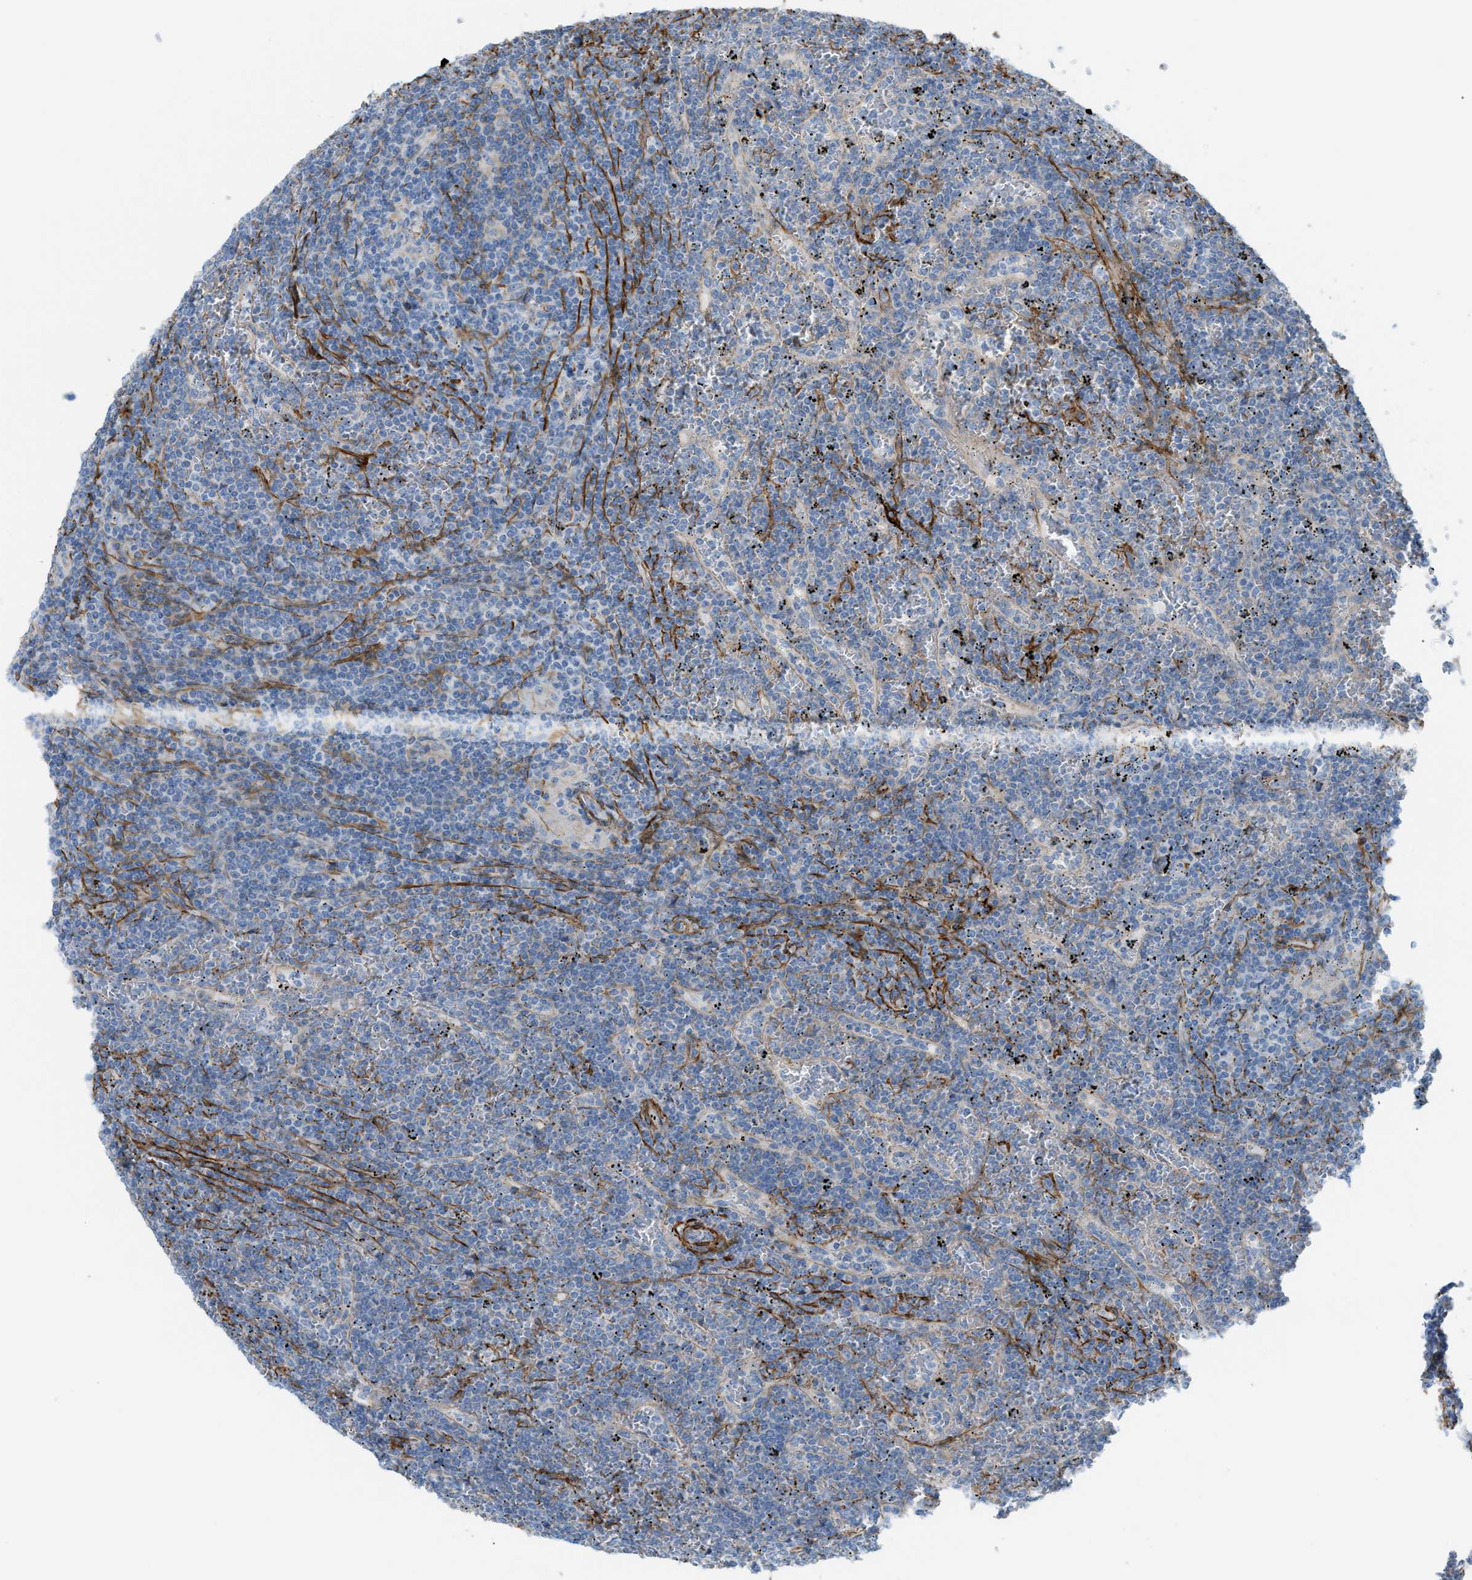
{"staining": {"intensity": "negative", "quantity": "none", "location": "none"}, "tissue": "lymphoma", "cell_type": "Tumor cells", "image_type": "cancer", "snomed": [{"axis": "morphology", "description": "Malignant lymphoma, non-Hodgkin's type, Low grade"}, {"axis": "topography", "description": "Spleen"}], "caption": "IHC micrograph of neoplastic tissue: malignant lymphoma, non-Hodgkin's type (low-grade) stained with DAB shows no significant protein positivity in tumor cells. The staining is performed using DAB (3,3'-diaminobenzidine) brown chromogen with nuclei counter-stained in using hematoxylin.", "gene": "MYH11", "patient": {"sex": "female", "age": 19}}